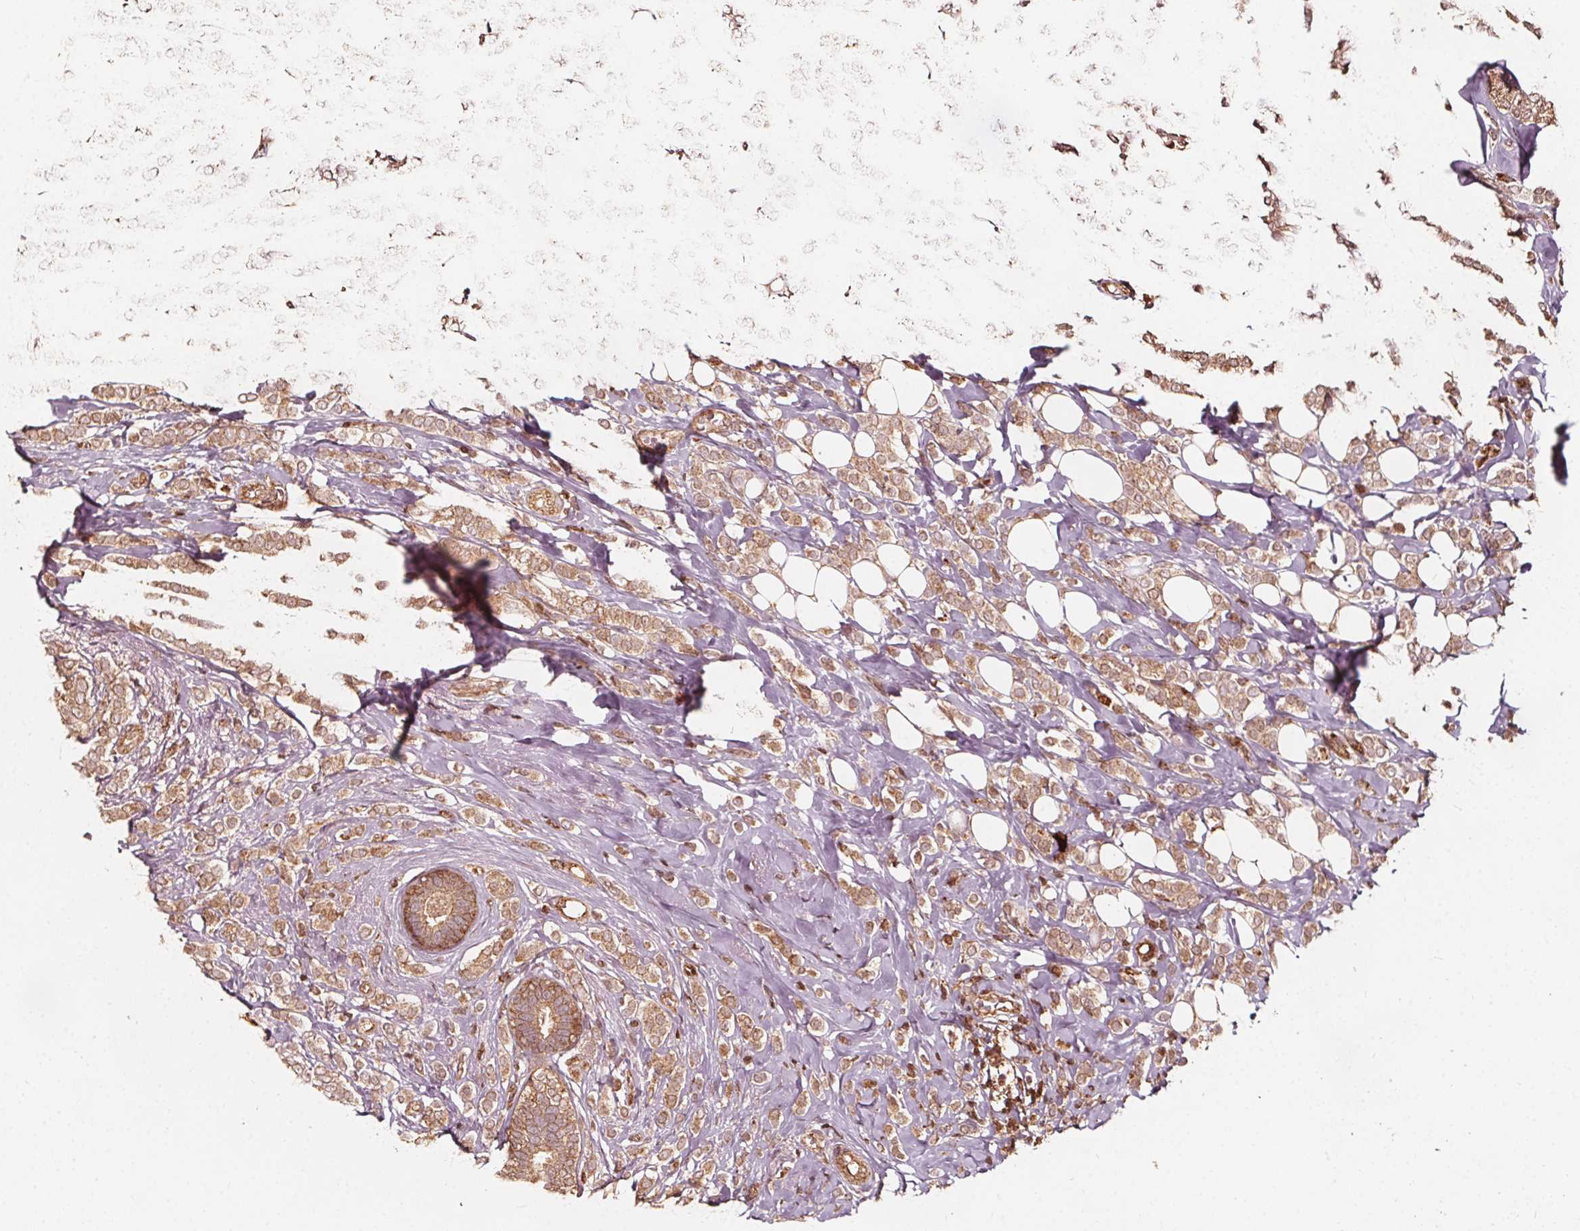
{"staining": {"intensity": "moderate", "quantity": ">75%", "location": "cytoplasmic/membranous"}, "tissue": "breast cancer", "cell_type": "Tumor cells", "image_type": "cancer", "snomed": [{"axis": "morphology", "description": "Lobular carcinoma"}, {"axis": "topography", "description": "Breast"}], "caption": "Human breast cancer (lobular carcinoma) stained with a brown dye demonstrates moderate cytoplasmic/membranous positive staining in about >75% of tumor cells.", "gene": "AIP", "patient": {"sex": "female", "age": 49}}